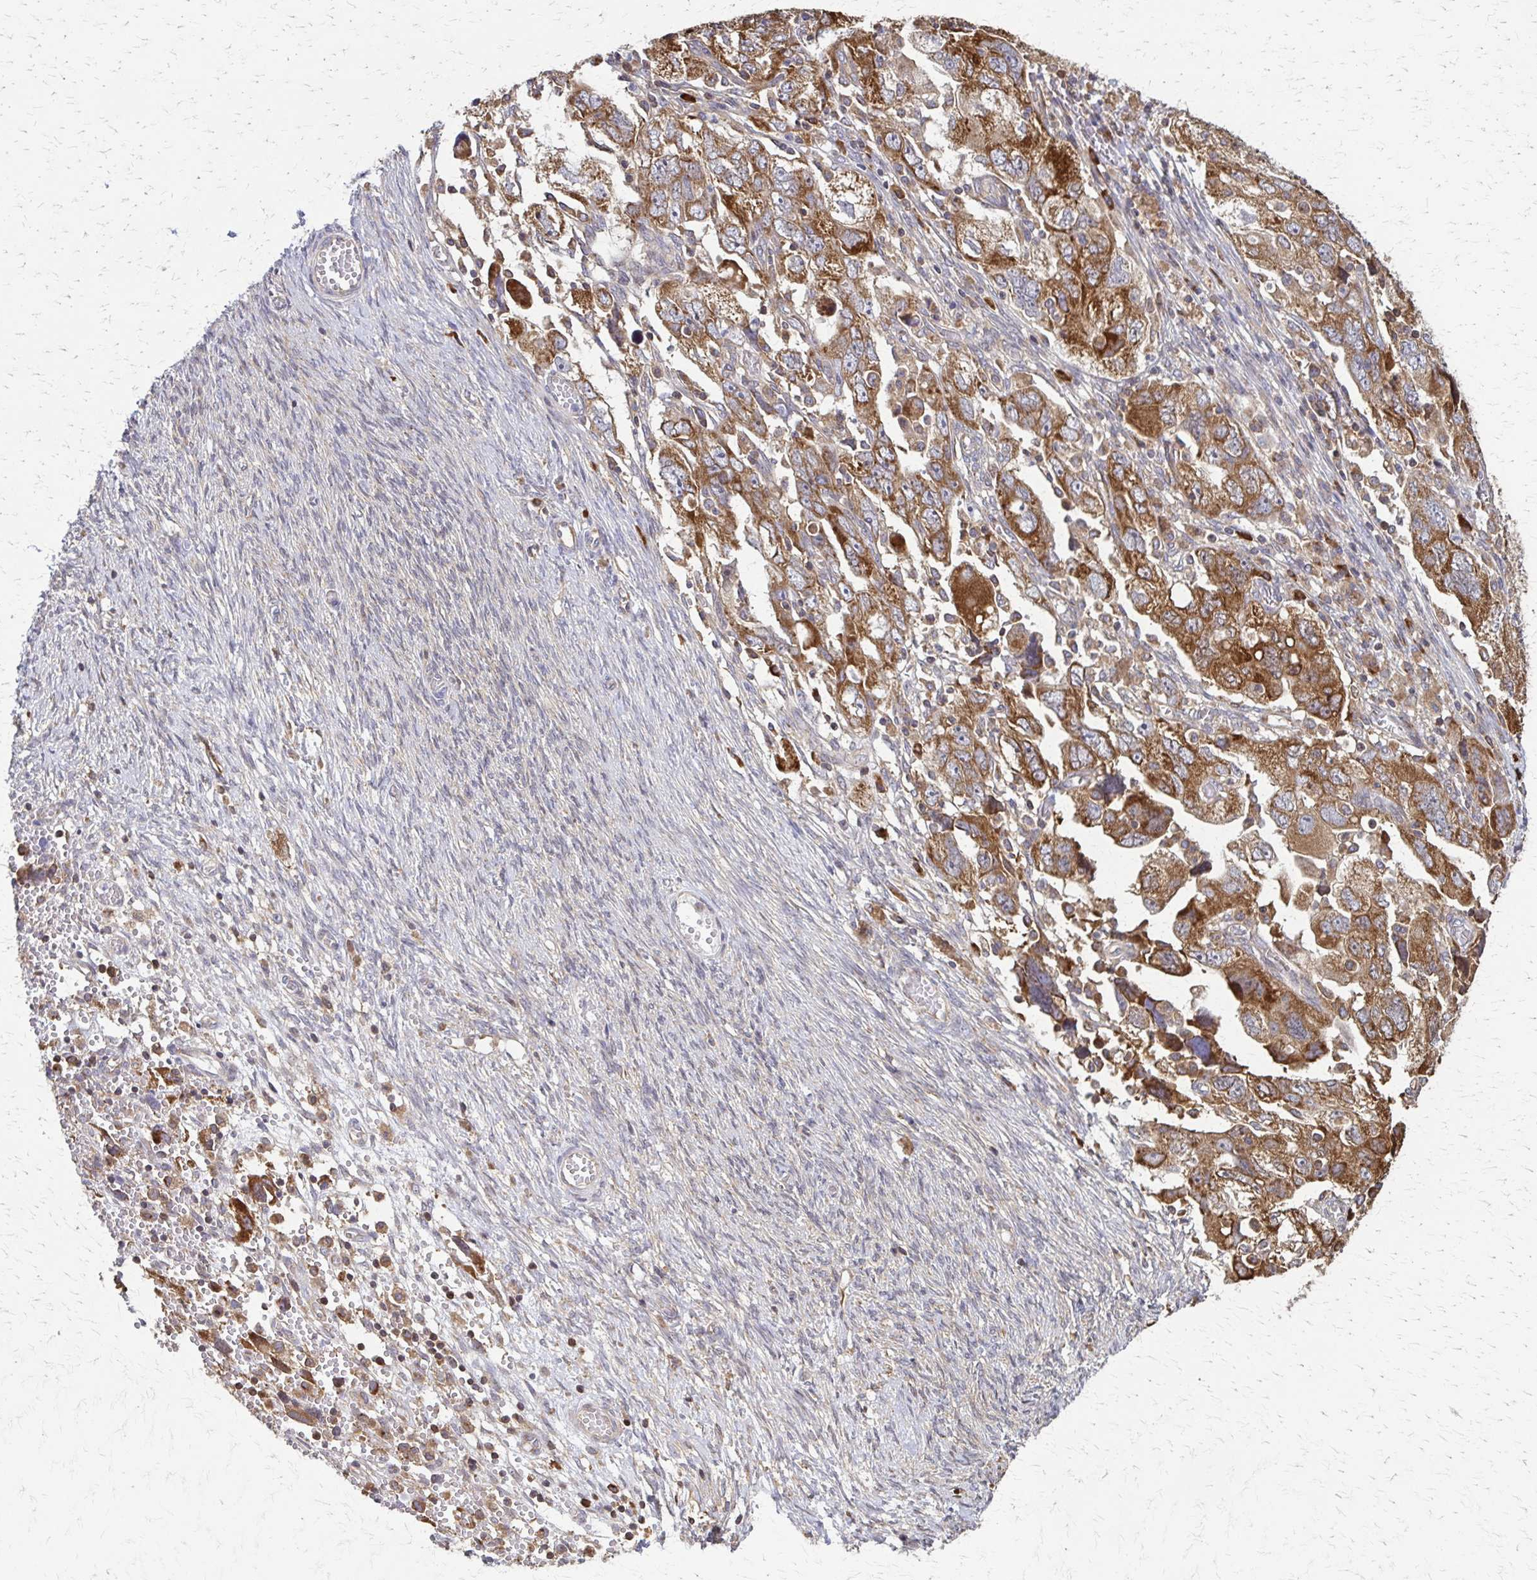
{"staining": {"intensity": "strong", "quantity": ">75%", "location": "cytoplasmic/membranous"}, "tissue": "ovarian cancer", "cell_type": "Tumor cells", "image_type": "cancer", "snomed": [{"axis": "morphology", "description": "Carcinoma, NOS"}, {"axis": "morphology", "description": "Cystadenocarcinoma, serous, NOS"}, {"axis": "topography", "description": "Ovary"}], "caption": "Protein expression by IHC displays strong cytoplasmic/membranous expression in approximately >75% of tumor cells in serous cystadenocarcinoma (ovarian).", "gene": "EEF2", "patient": {"sex": "female", "age": 69}}